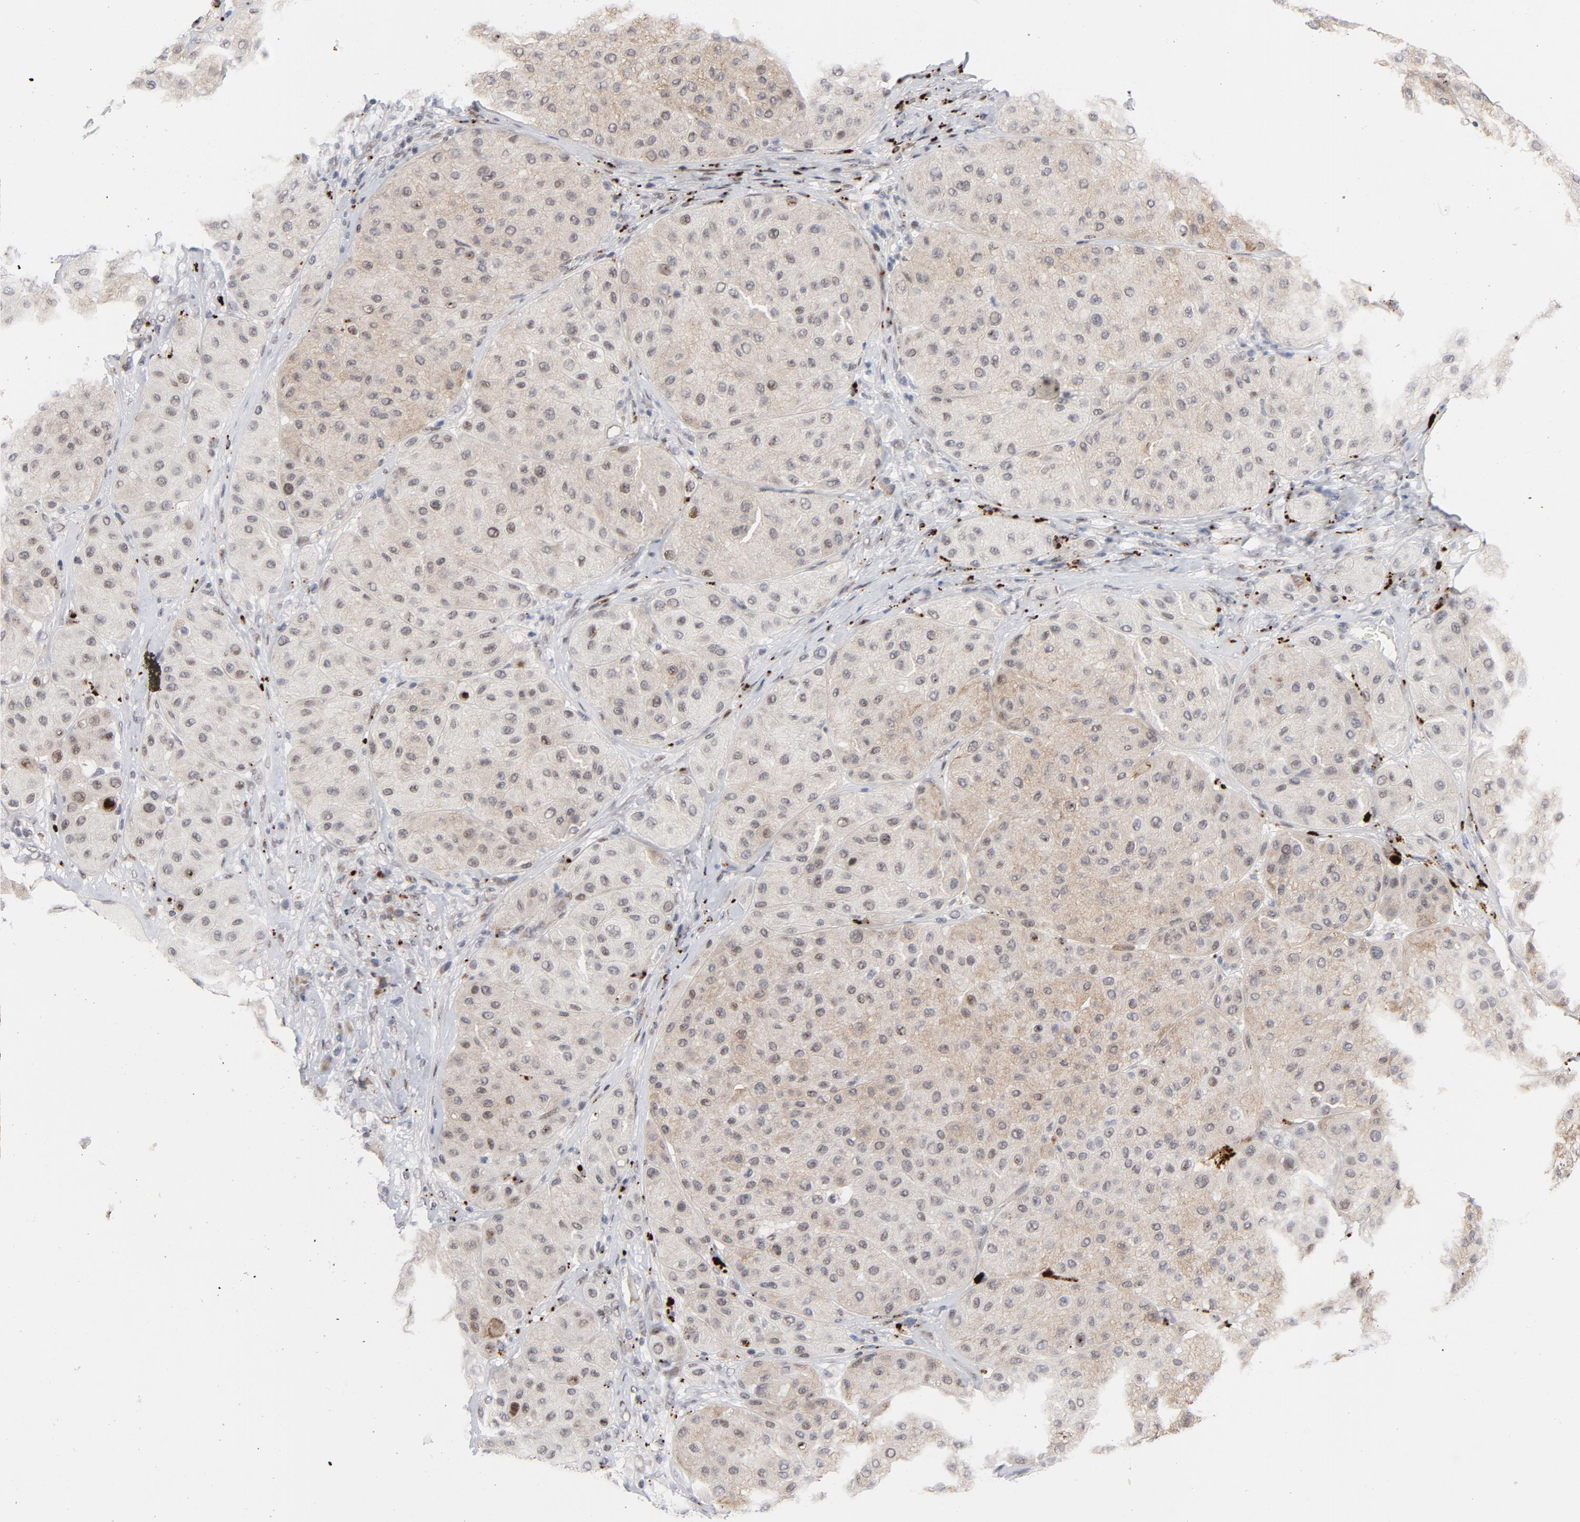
{"staining": {"intensity": "weak", "quantity": "<25%", "location": "cytoplasmic/membranous,nuclear"}, "tissue": "melanoma", "cell_type": "Tumor cells", "image_type": "cancer", "snomed": [{"axis": "morphology", "description": "Normal tissue, NOS"}, {"axis": "morphology", "description": "Malignant melanoma, Metastatic site"}, {"axis": "topography", "description": "Skin"}], "caption": "Tumor cells show no significant staining in malignant melanoma (metastatic site).", "gene": "NFIC", "patient": {"sex": "male", "age": 41}}